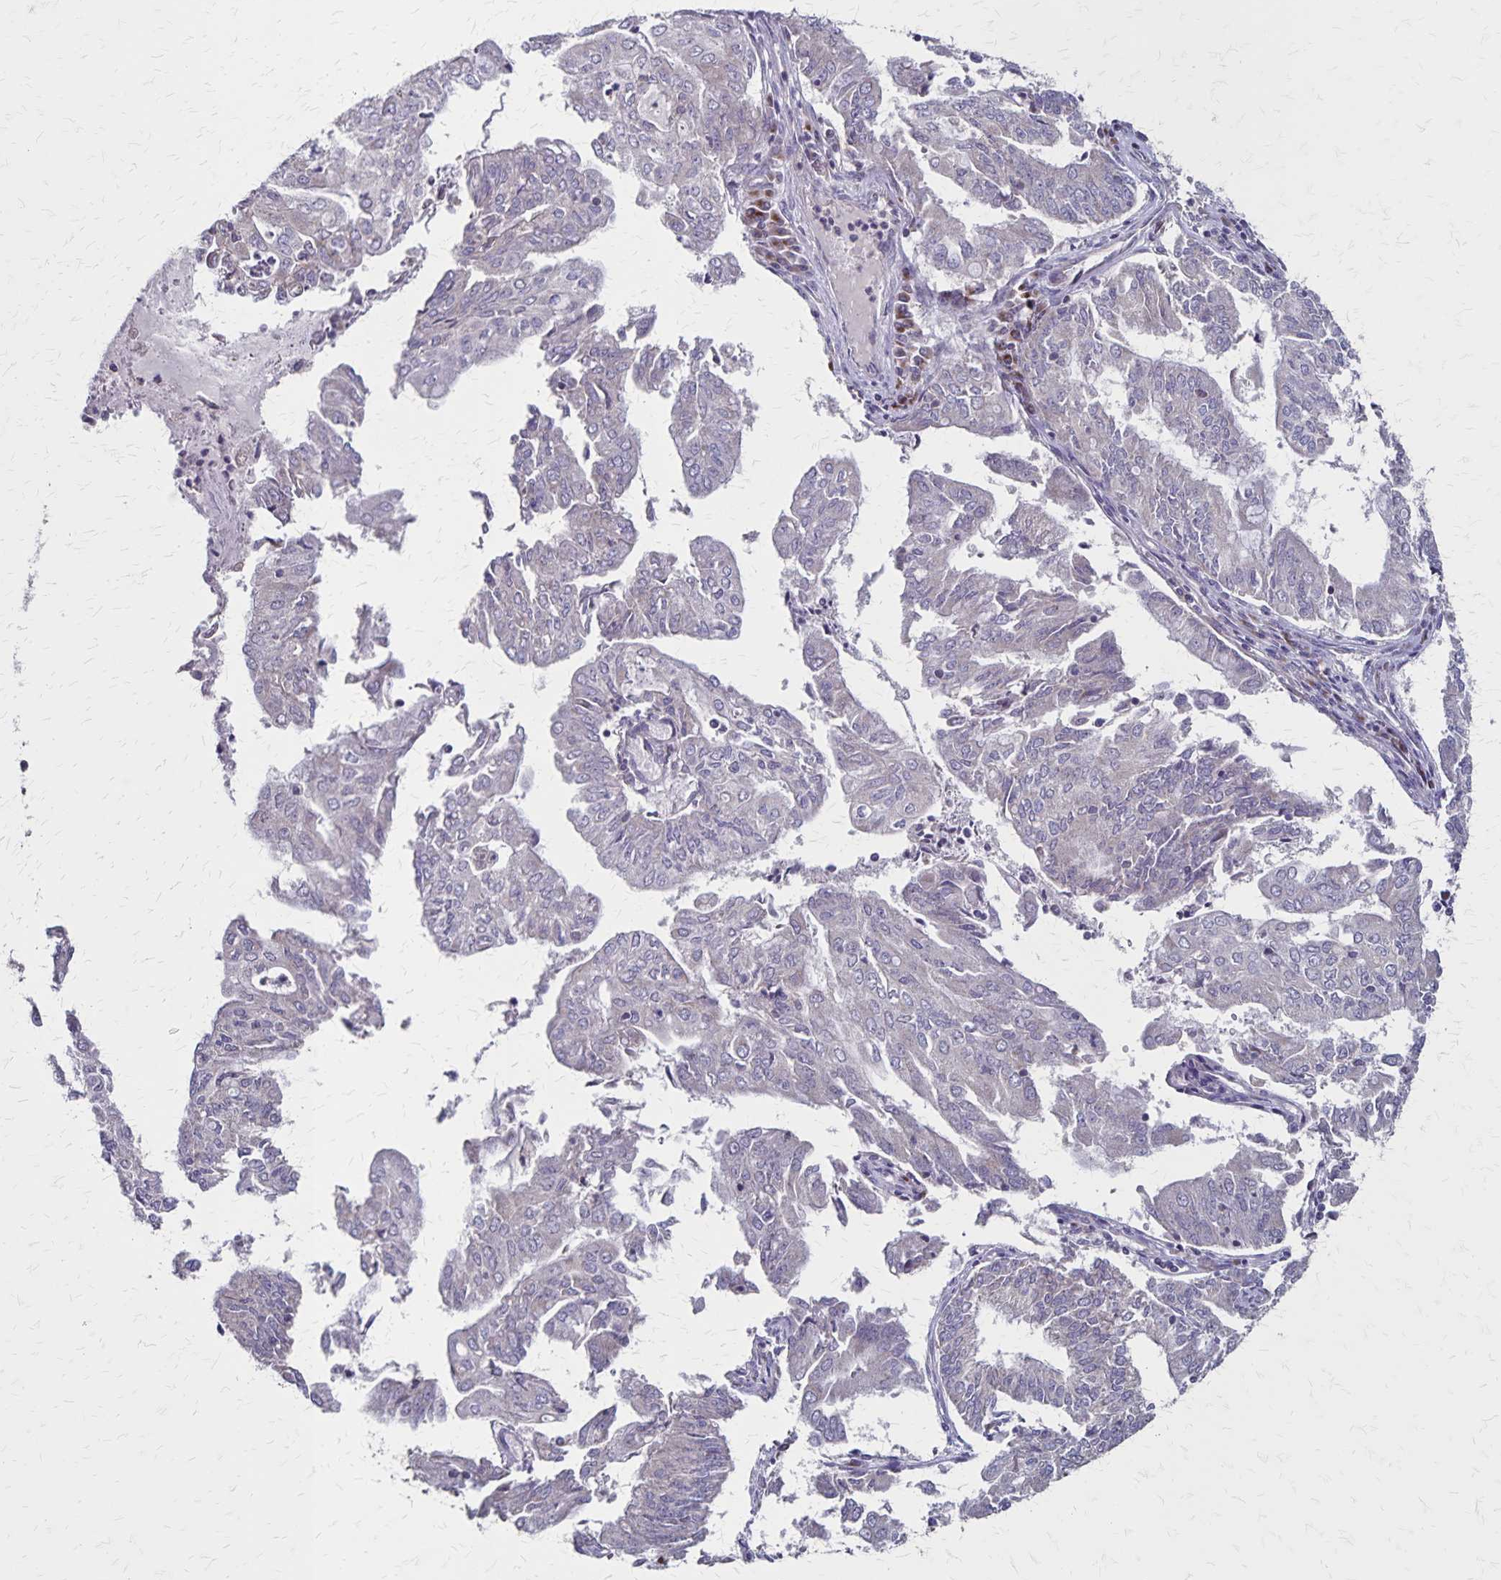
{"staining": {"intensity": "negative", "quantity": "none", "location": "none"}, "tissue": "endometrial cancer", "cell_type": "Tumor cells", "image_type": "cancer", "snomed": [{"axis": "morphology", "description": "Adenocarcinoma, NOS"}, {"axis": "topography", "description": "Endometrium"}], "caption": "There is no significant expression in tumor cells of adenocarcinoma (endometrial).", "gene": "NFS1", "patient": {"sex": "female", "age": 61}}